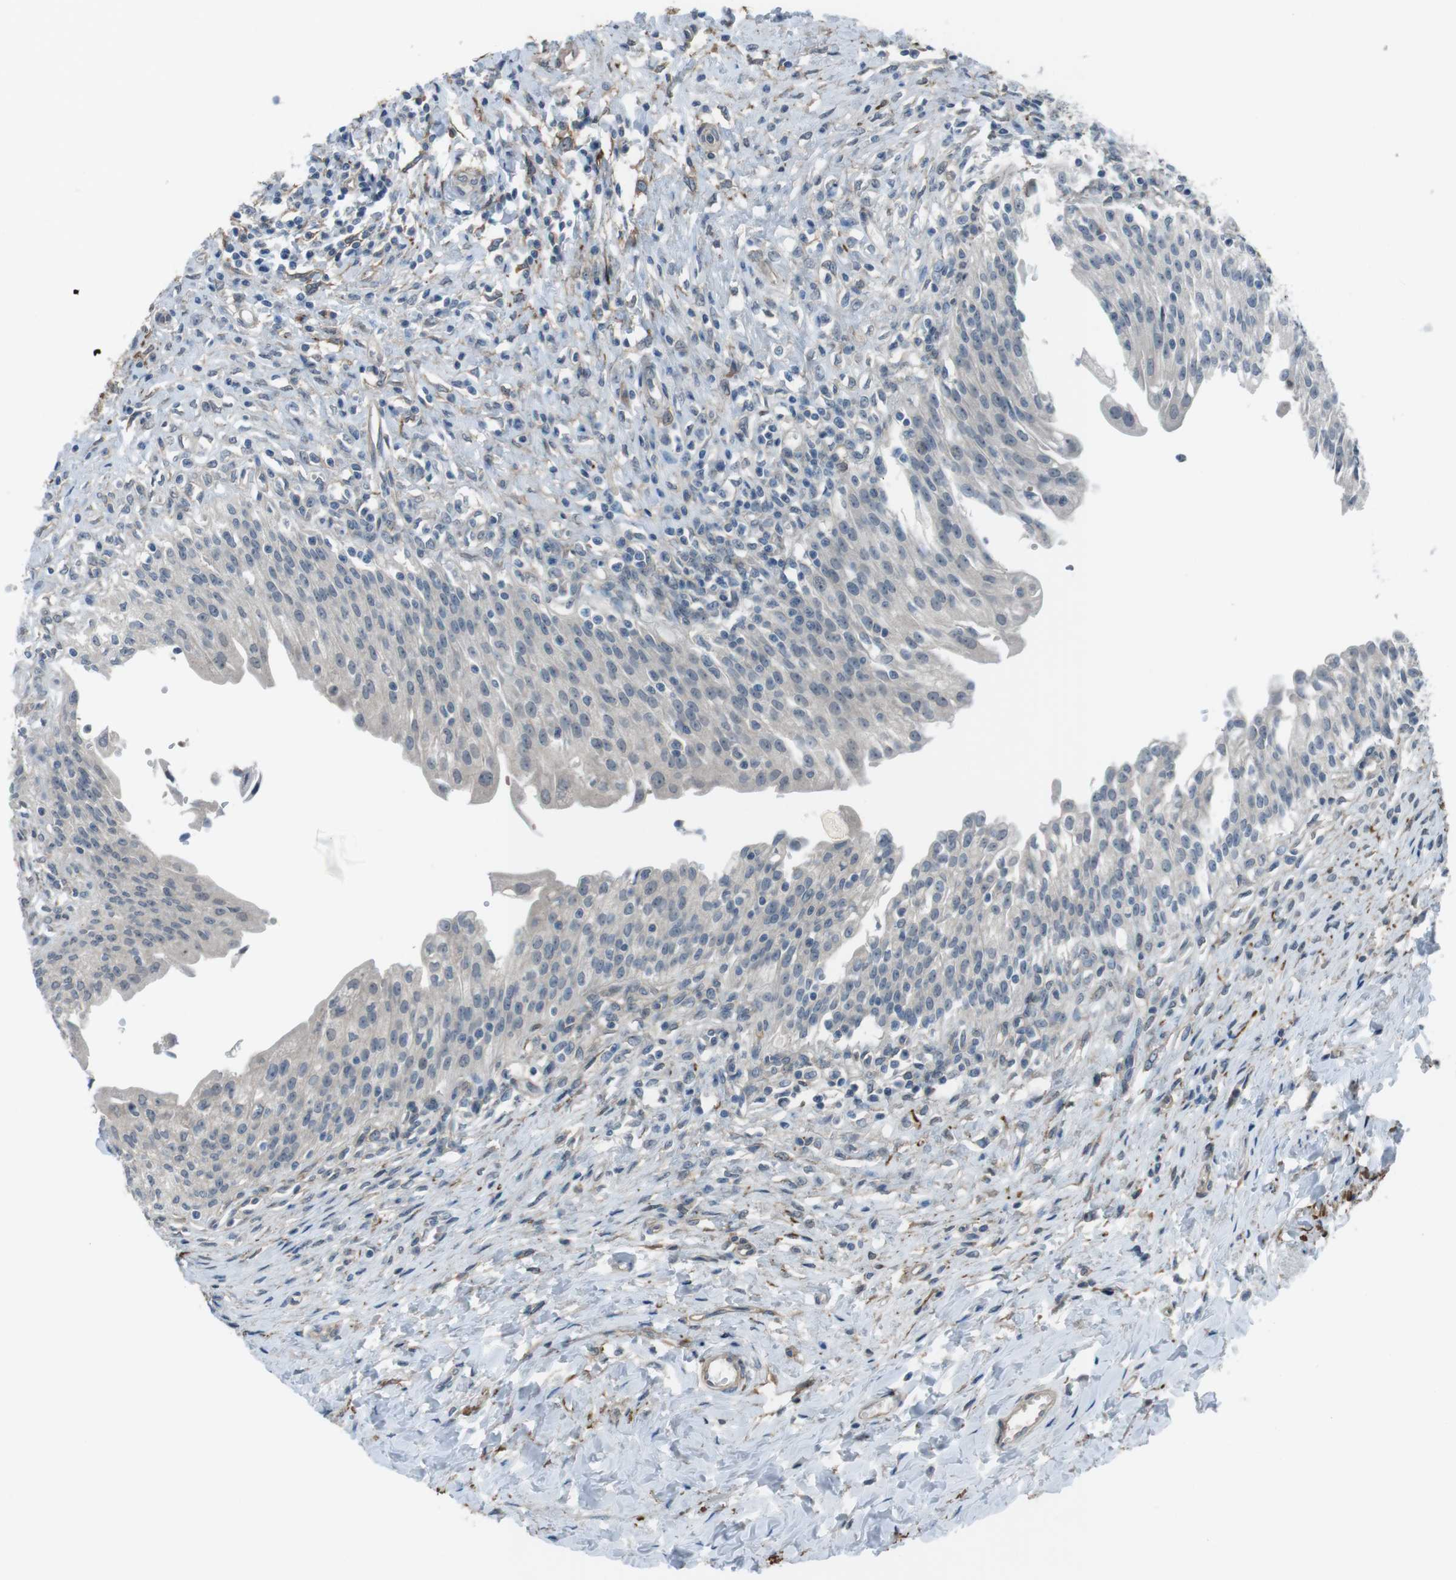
{"staining": {"intensity": "weak", "quantity": "<25%", "location": "cytoplasmic/membranous"}, "tissue": "urinary bladder", "cell_type": "Urothelial cells", "image_type": "normal", "snomed": [{"axis": "morphology", "description": "Normal tissue, NOS"}, {"axis": "morphology", "description": "Inflammation, NOS"}, {"axis": "topography", "description": "Urinary bladder"}], "caption": "Protein analysis of unremarkable urinary bladder reveals no significant staining in urothelial cells. Nuclei are stained in blue.", "gene": "ANK2", "patient": {"sex": "female", "age": 80}}